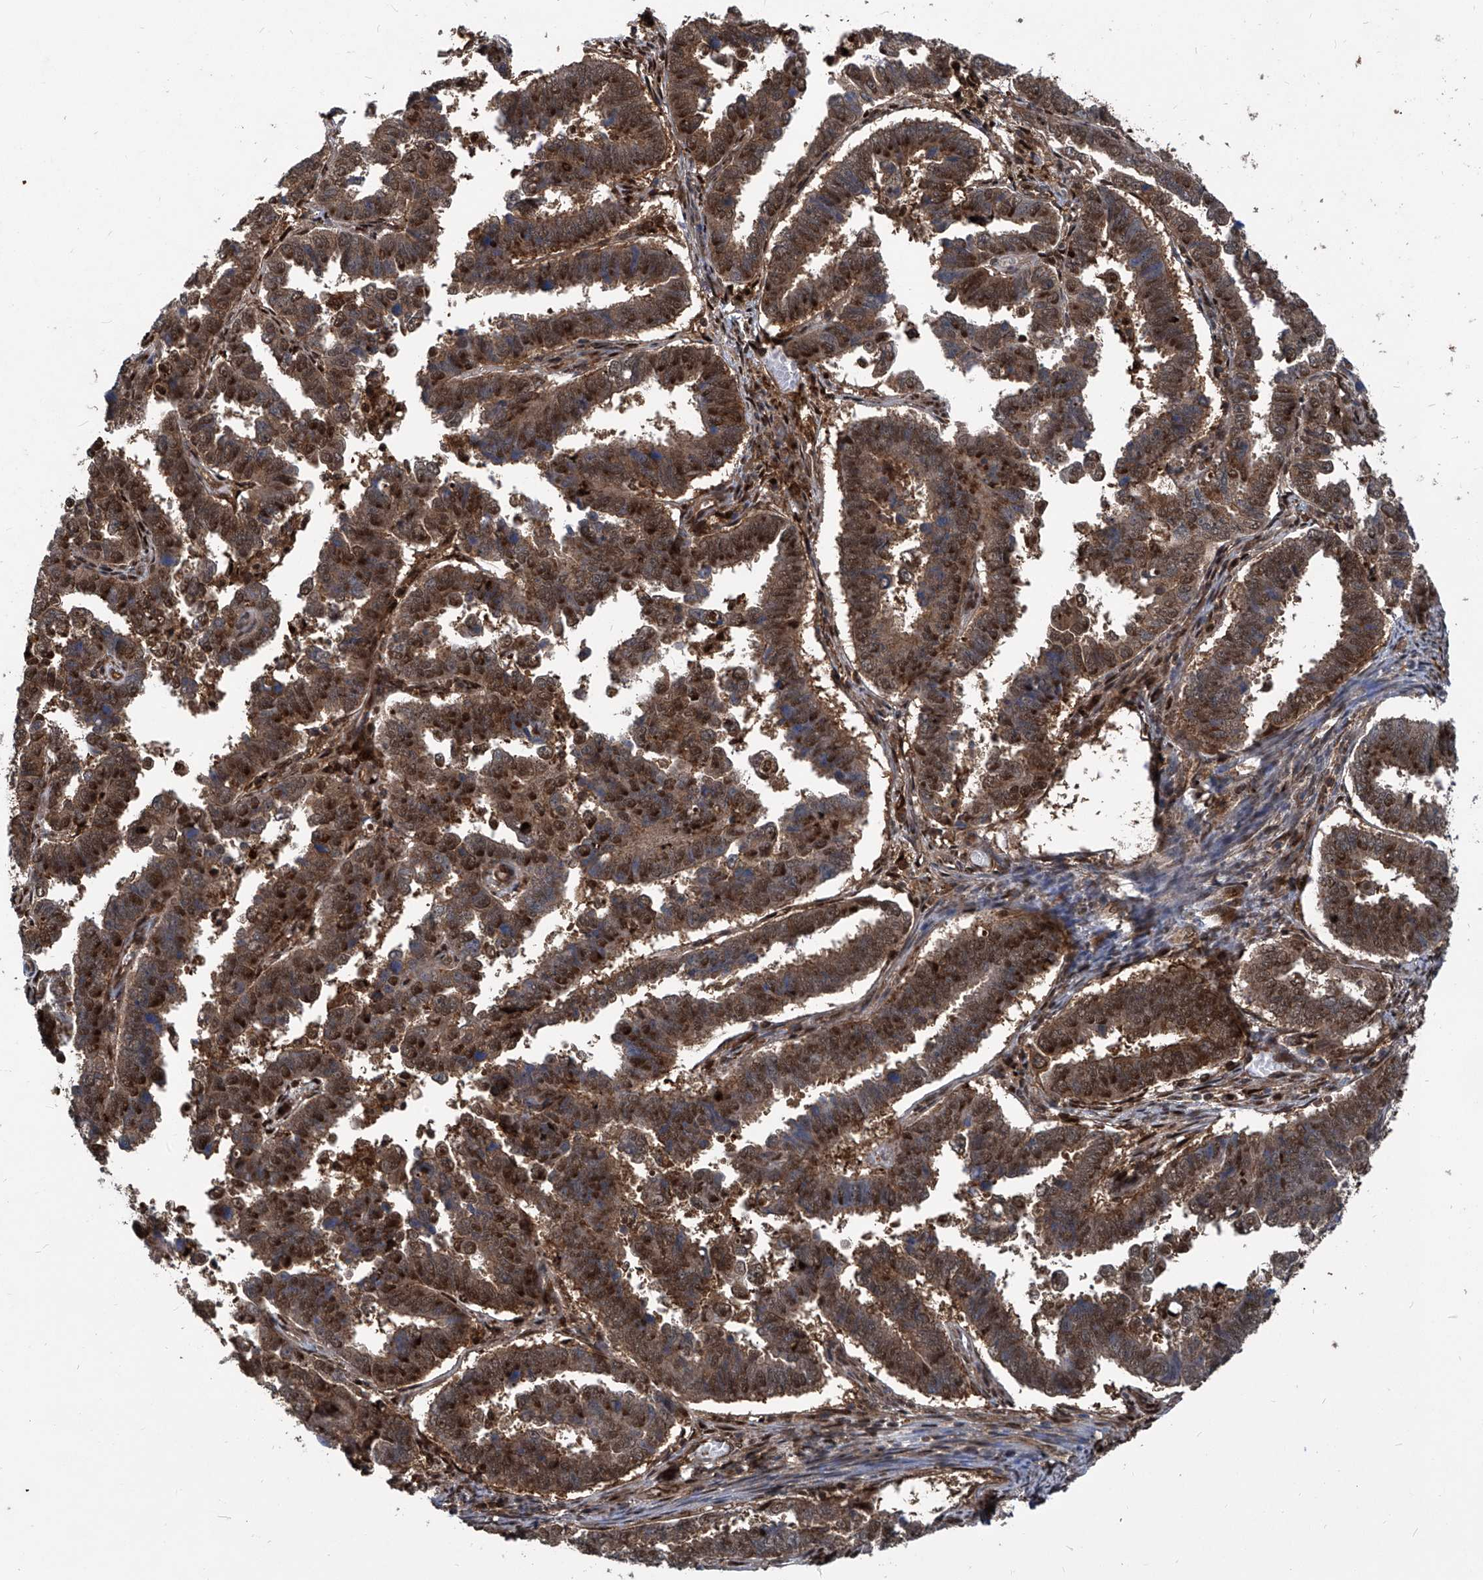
{"staining": {"intensity": "strong", "quantity": ">75%", "location": "cytoplasmic/membranous,nuclear"}, "tissue": "endometrial cancer", "cell_type": "Tumor cells", "image_type": "cancer", "snomed": [{"axis": "morphology", "description": "Adenocarcinoma, NOS"}, {"axis": "topography", "description": "Endometrium"}], "caption": "DAB immunohistochemical staining of endometrial adenocarcinoma reveals strong cytoplasmic/membranous and nuclear protein positivity in about >75% of tumor cells.", "gene": "PSMB1", "patient": {"sex": "female", "age": 75}}